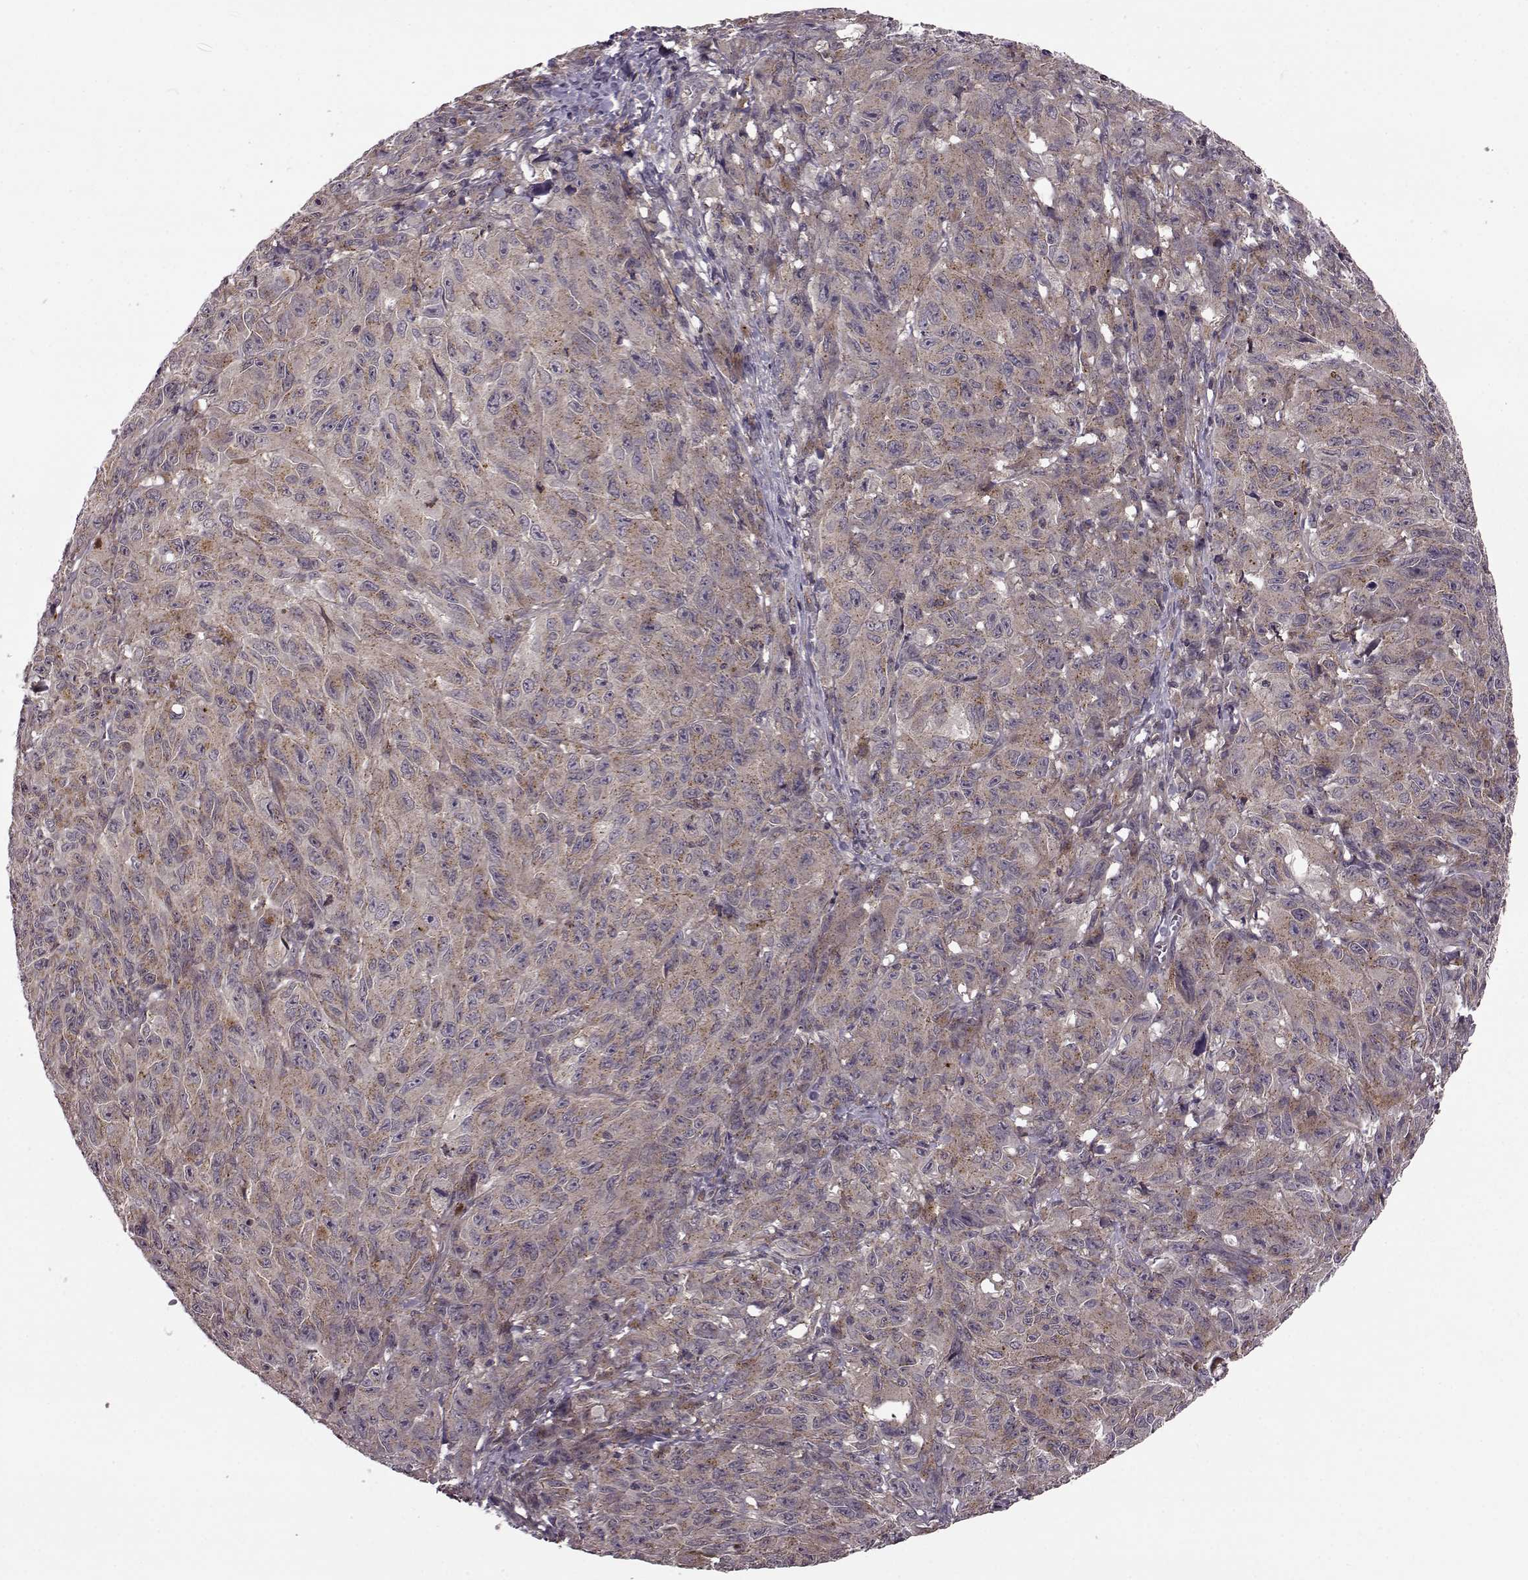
{"staining": {"intensity": "moderate", "quantity": "25%-75%", "location": "cytoplasmic/membranous"}, "tissue": "melanoma", "cell_type": "Tumor cells", "image_type": "cancer", "snomed": [{"axis": "morphology", "description": "Malignant melanoma, NOS"}, {"axis": "topography", "description": "Vulva, labia, clitoris and Bartholin´s gland, NO"}], "caption": "High-power microscopy captured an immunohistochemistry micrograph of melanoma, revealing moderate cytoplasmic/membranous staining in about 25%-75% of tumor cells.", "gene": "FNIP2", "patient": {"sex": "female", "age": 75}}